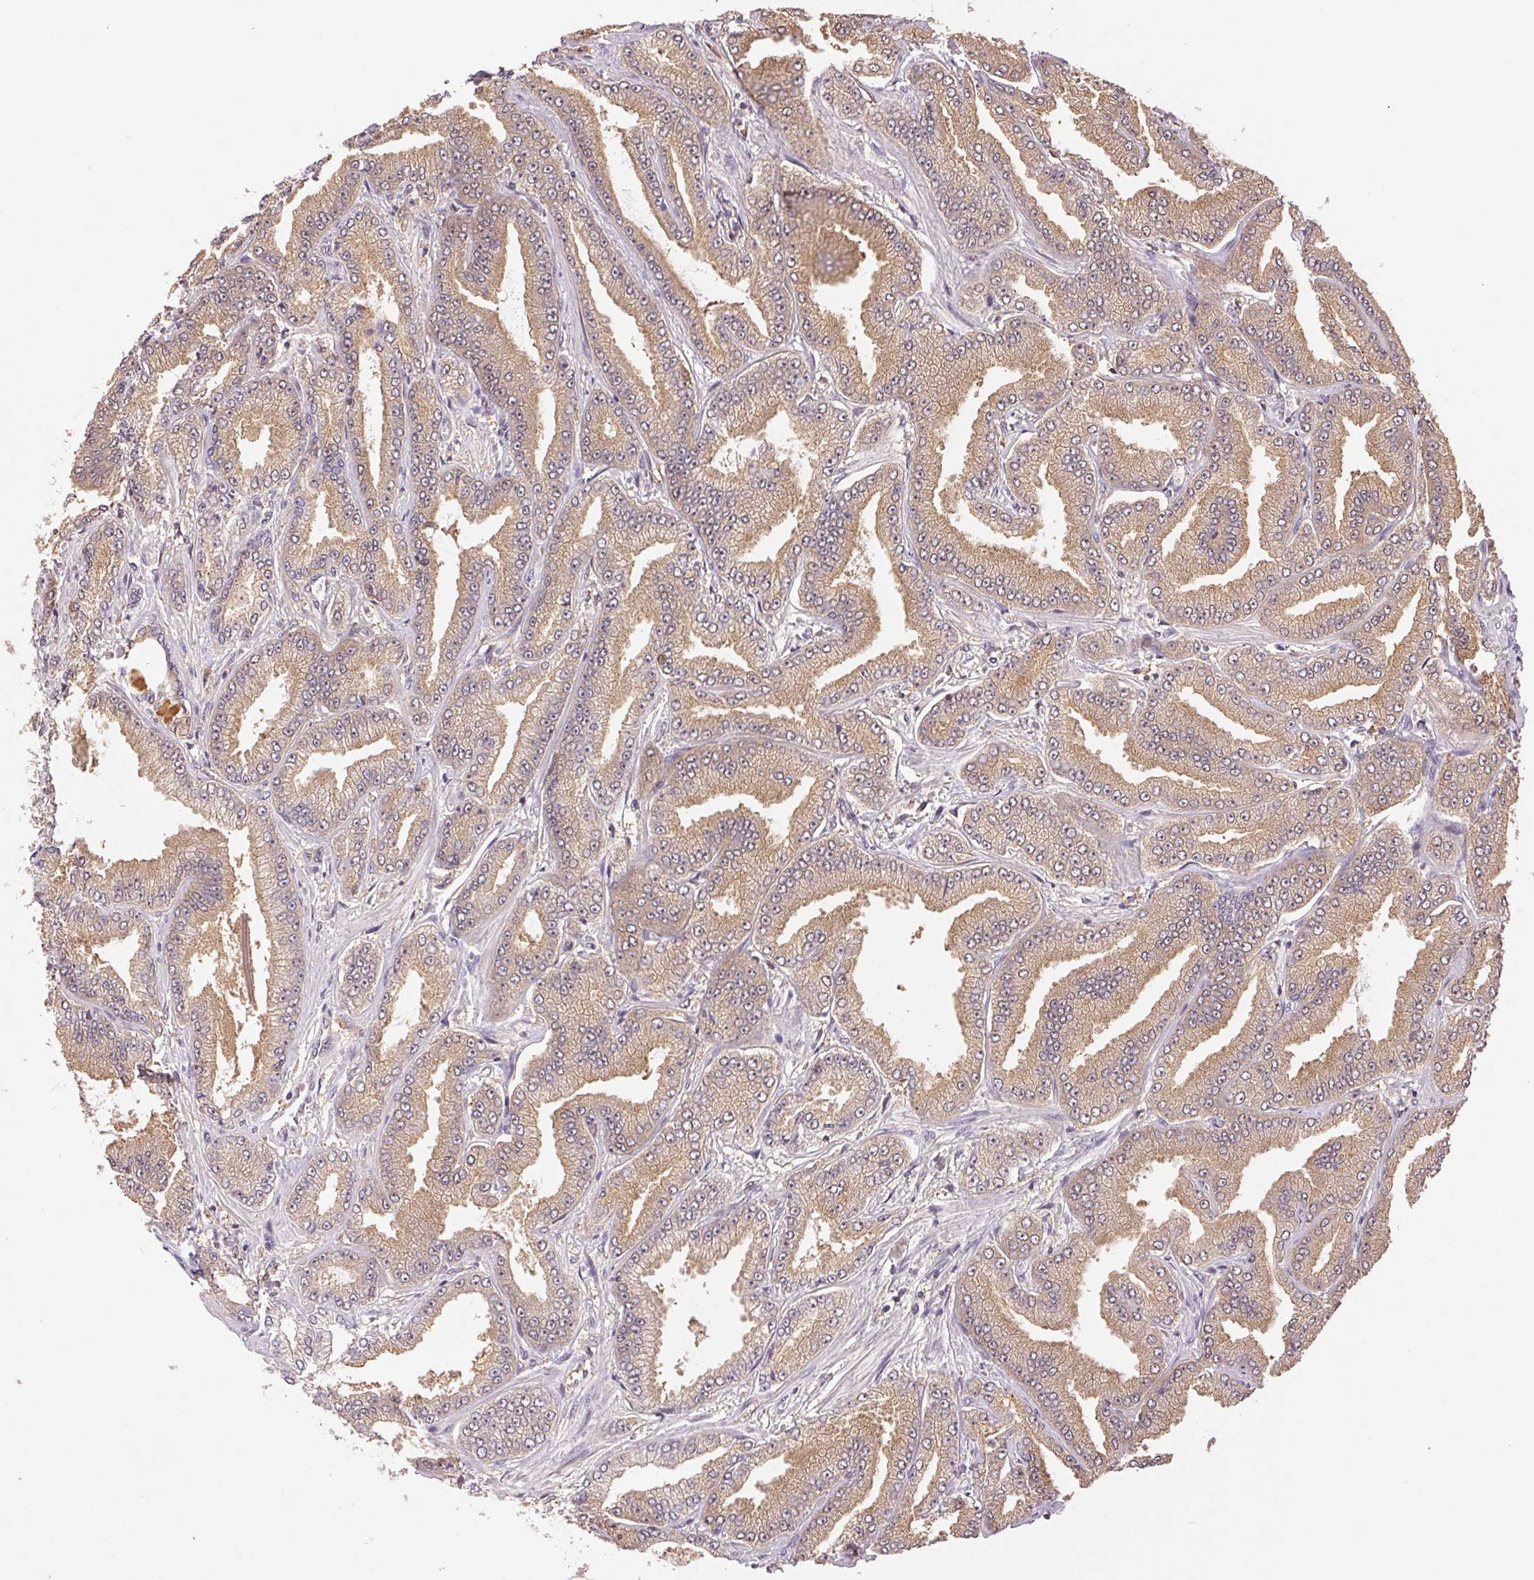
{"staining": {"intensity": "weak", "quantity": ">75%", "location": "cytoplasmic/membranous"}, "tissue": "prostate cancer", "cell_type": "Tumor cells", "image_type": "cancer", "snomed": [{"axis": "morphology", "description": "Adenocarcinoma, Low grade"}, {"axis": "topography", "description": "Prostate"}], "caption": "About >75% of tumor cells in human prostate cancer demonstrate weak cytoplasmic/membranous protein positivity as visualized by brown immunohistochemical staining.", "gene": "GDI2", "patient": {"sex": "male", "age": 55}}